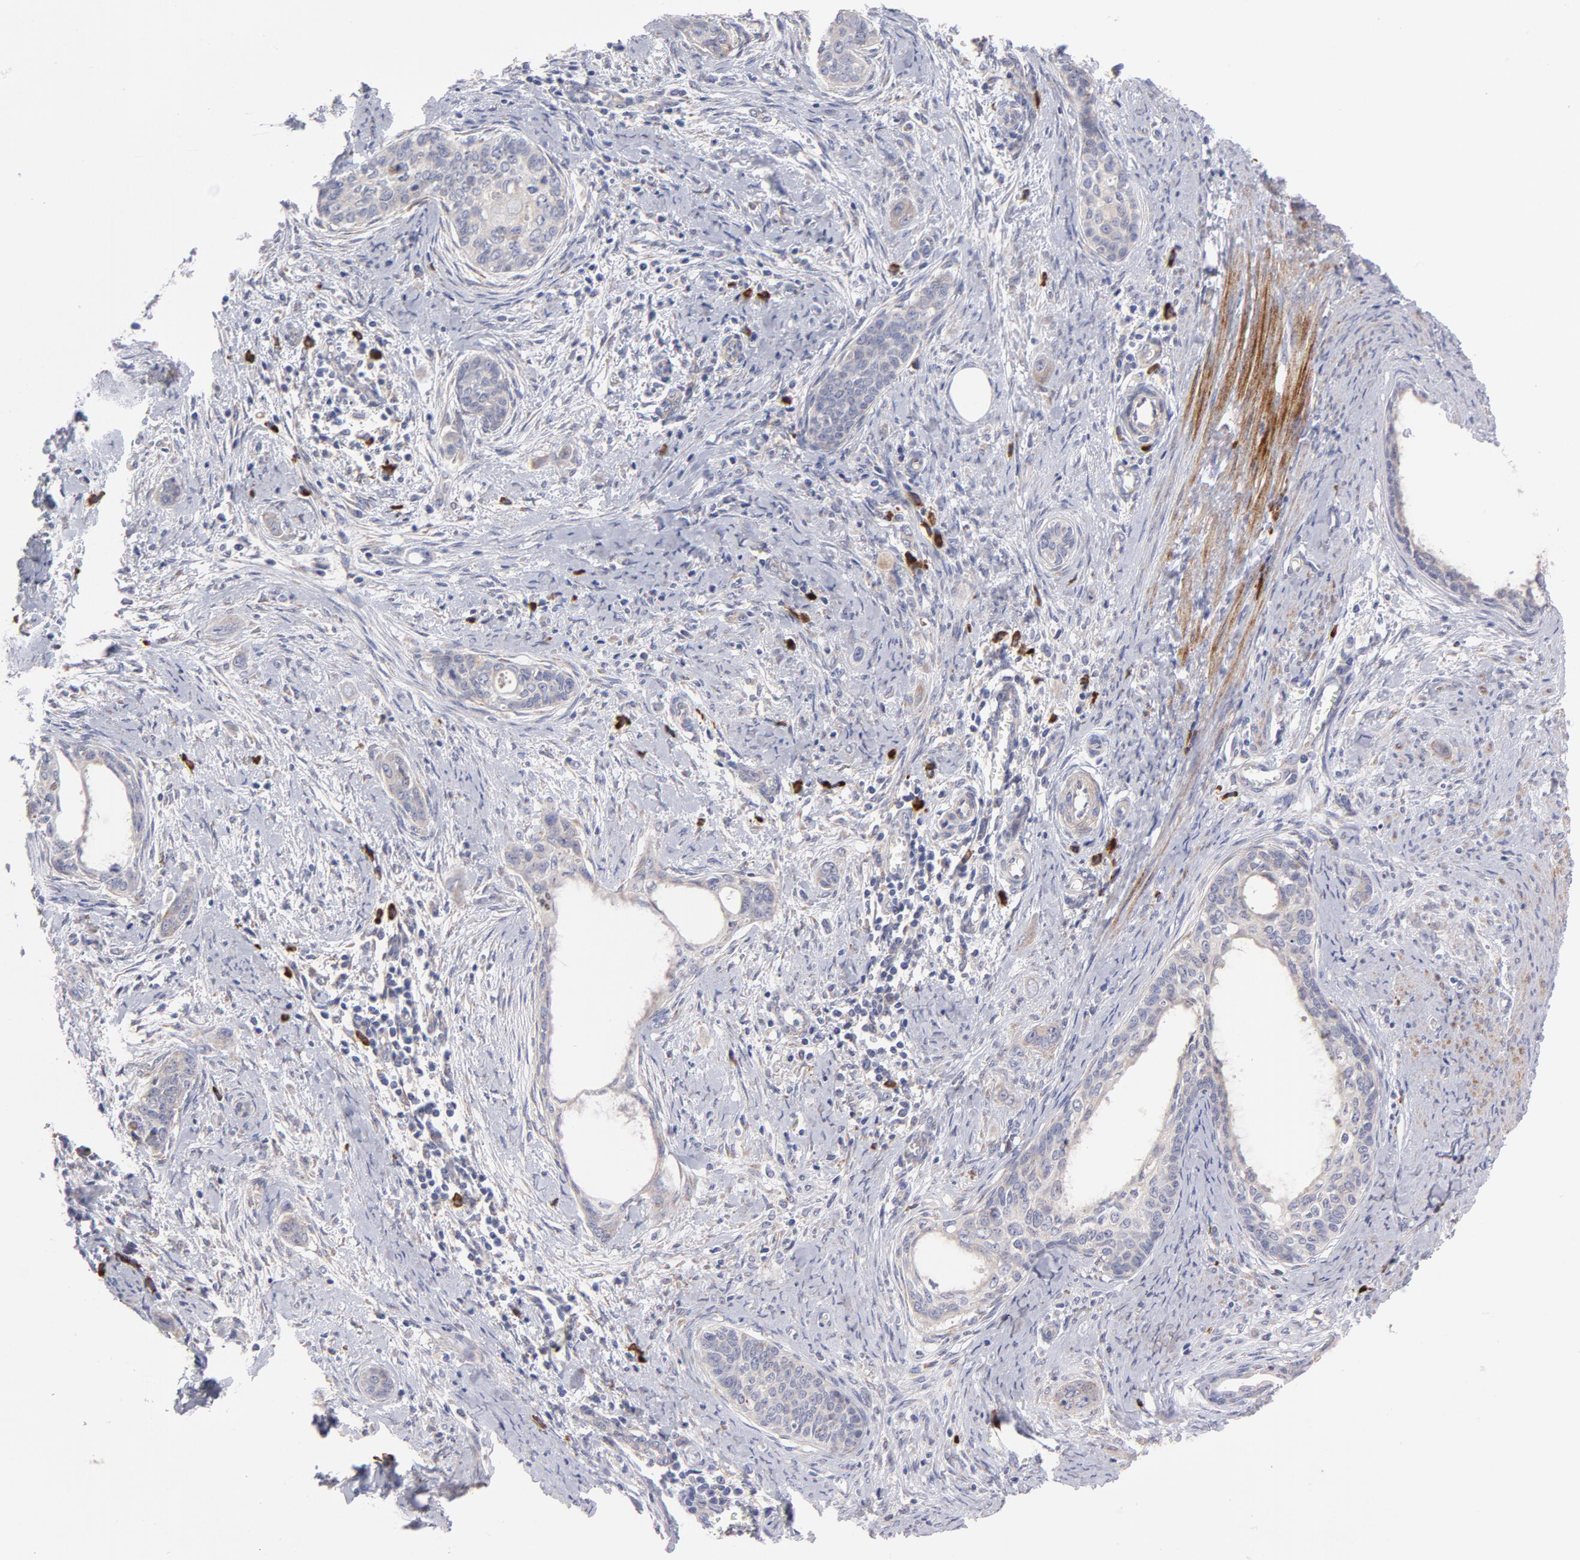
{"staining": {"intensity": "negative", "quantity": "none", "location": "none"}, "tissue": "cervical cancer", "cell_type": "Tumor cells", "image_type": "cancer", "snomed": [{"axis": "morphology", "description": "Squamous cell carcinoma, NOS"}, {"axis": "topography", "description": "Cervix"}], "caption": "DAB (3,3'-diaminobenzidine) immunohistochemical staining of human squamous cell carcinoma (cervical) displays no significant expression in tumor cells.", "gene": "RAPGEF3", "patient": {"sex": "female", "age": 33}}